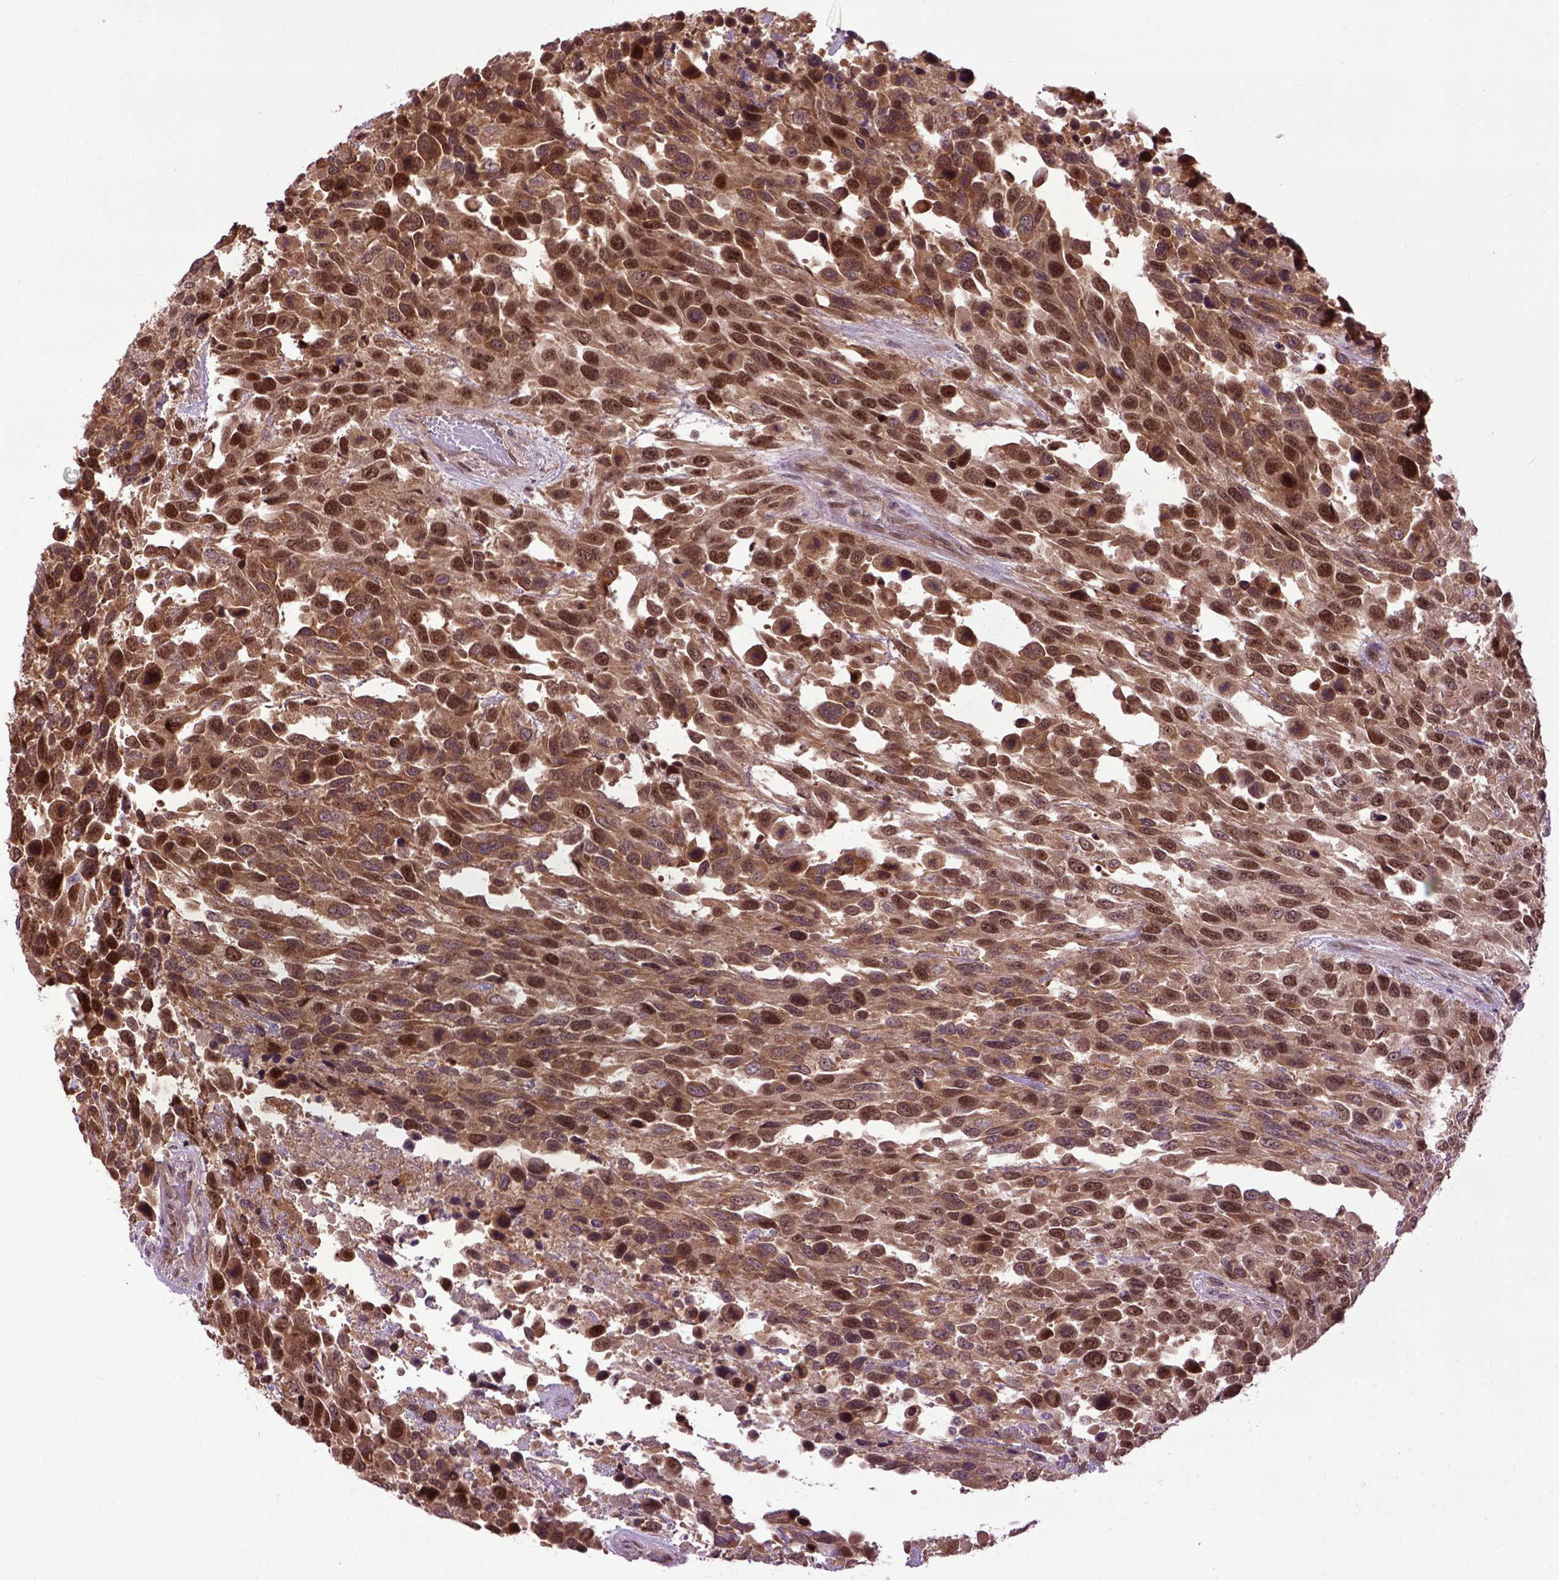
{"staining": {"intensity": "strong", "quantity": ">75%", "location": "cytoplasmic/membranous,nuclear"}, "tissue": "urothelial cancer", "cell_type": "Tumor cells", "image_type": "cancer", "snomed": [{"axis": "morphology", "description": "Urothelial carcinoma, High grade"}, {"axis": "topography", "description": "Urinary bladder"}], "caption": "Immunohistochemical staining of high-grade urothelial carcinoma displays high levels of strong cytoplasmic/membranous and nuclear positivity in about >75% of tumor cells. The staining was performed using DAB (3,3'-diaminobenzidine) to visualize the protein expression in brown, while the nuclei were stained in blue with hematoxylin (Magnification: 20x).", "gene": "WDR48", "patient": {"sex": "female", "age": 70}}